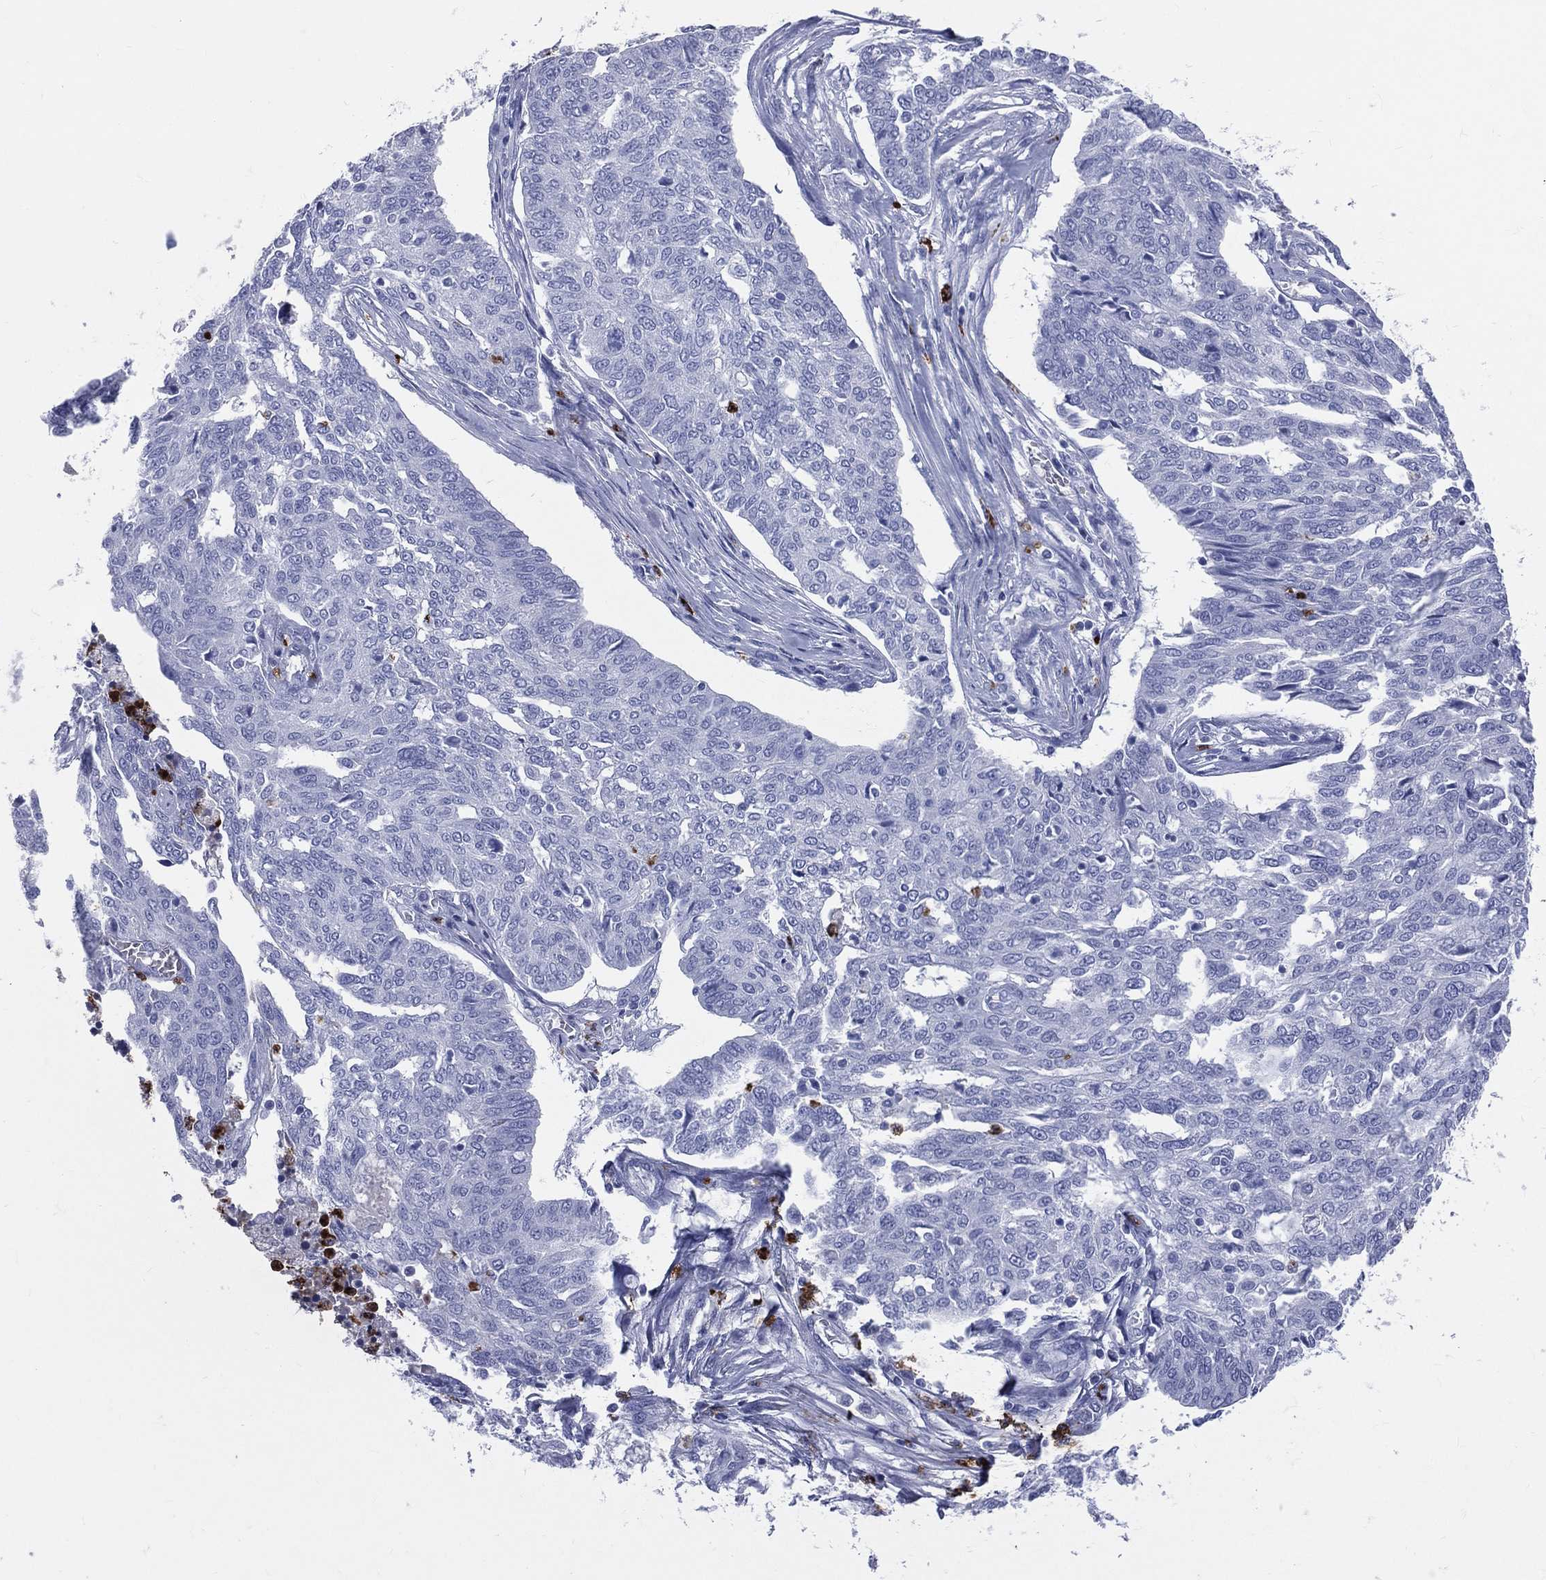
{"staining": {"intensity": "negative", "quantity": "none", "location": "none"}, "tissue": "ovarian cancer", "cell_type": "Tumor cells", "image_type": "cancer", "snomed": [{"axis": "morphology", "description": "Cystadenocarcinoma, serous, NOS"}, {"axis": "topography", "description": "Ovary"}], "caption": "Ovarian cancer was stained to show a protein in brown. There is no significant staining in tumor cells. (Brightfield microscopy of DAB (3,3'-diaminobenzidine) IHC at high magnification).", "gene": "PGLYRP1", "patient": {"sex": "female", "age": 67}}